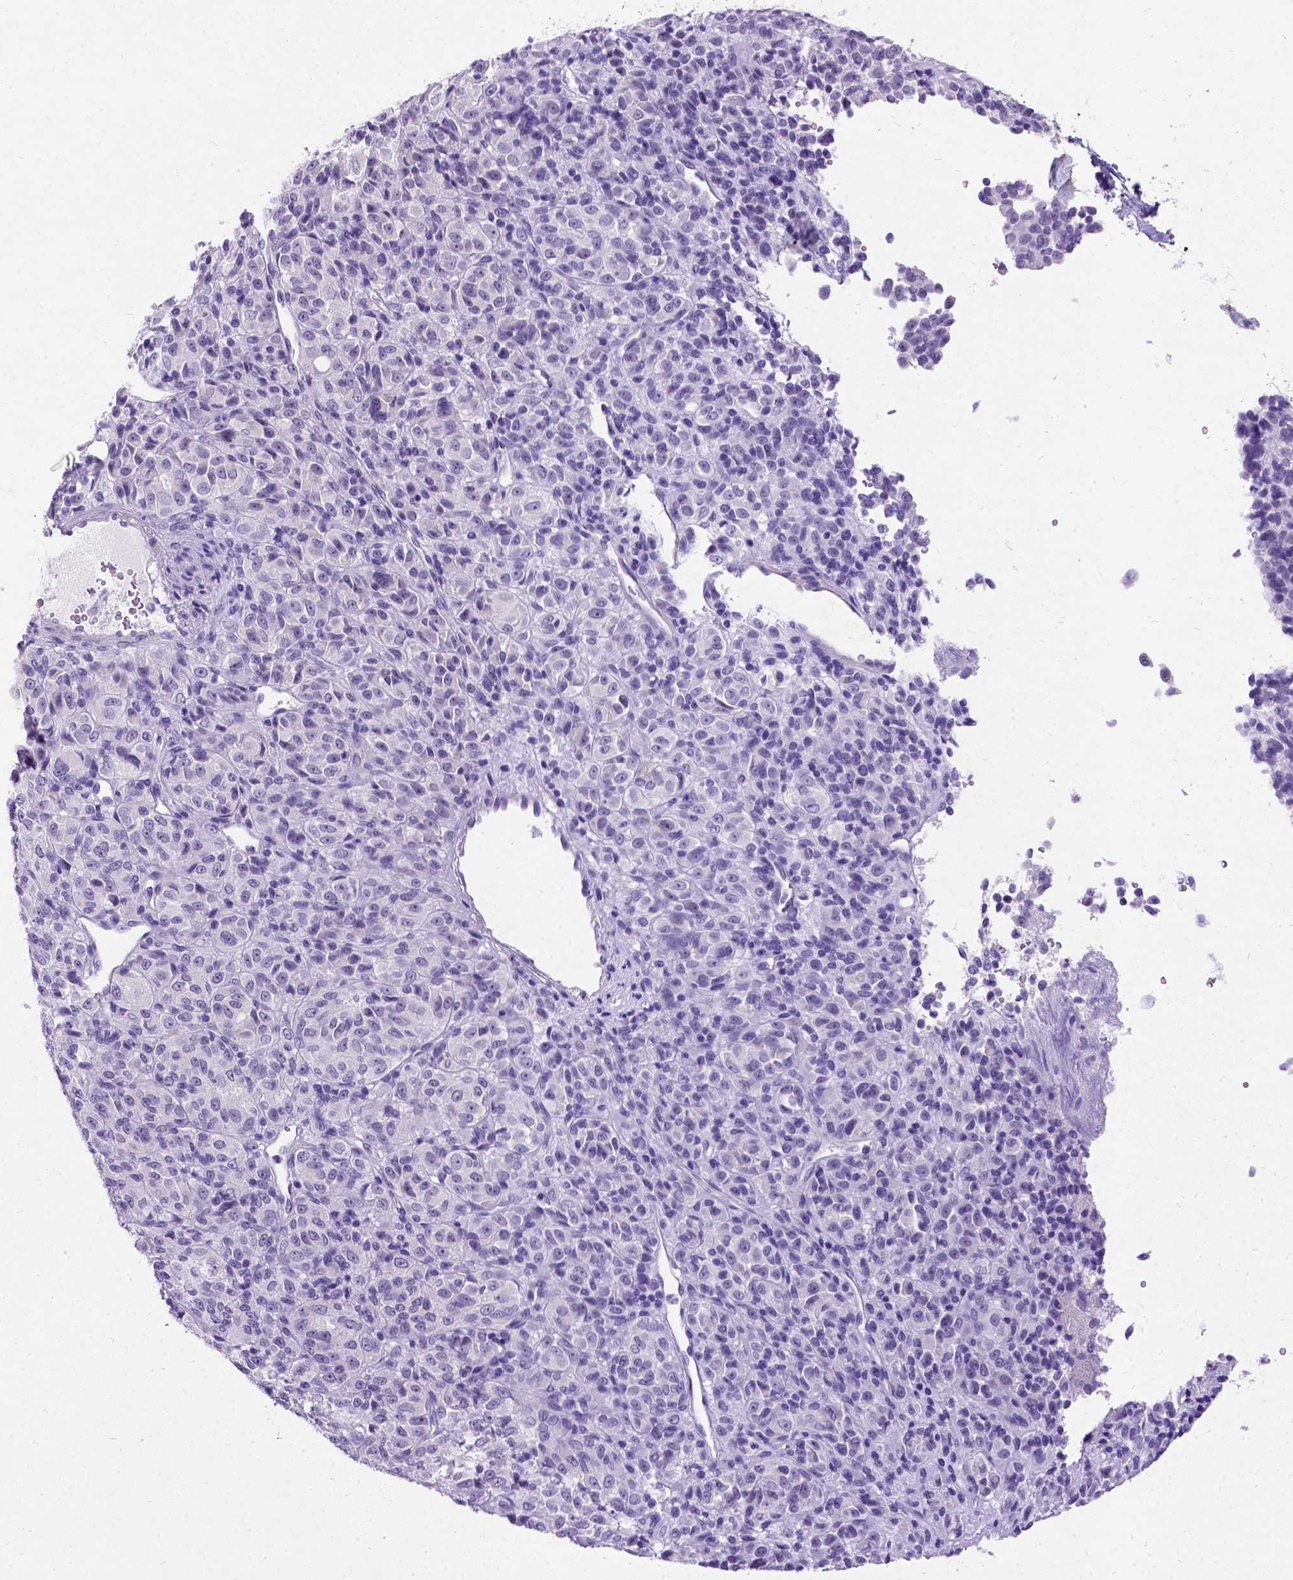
{"staining": {"intensity": "negative", "quantity": "none", "location": "none"}, "tissue": "melanoma", "cell_type": "Tumor cells", "image_type": "cancer", "snomed": [{"axis": "morphology", "description": "Malignant melanoma, Metastatic site"}, {"axis": "topography", "description": "Brain"}], "caption": "This is an IHC image of melanoma. There is no positivity in tumor cells.", "gene": "NEUROD4", "patient": {"sex": "female", "age": 56}}